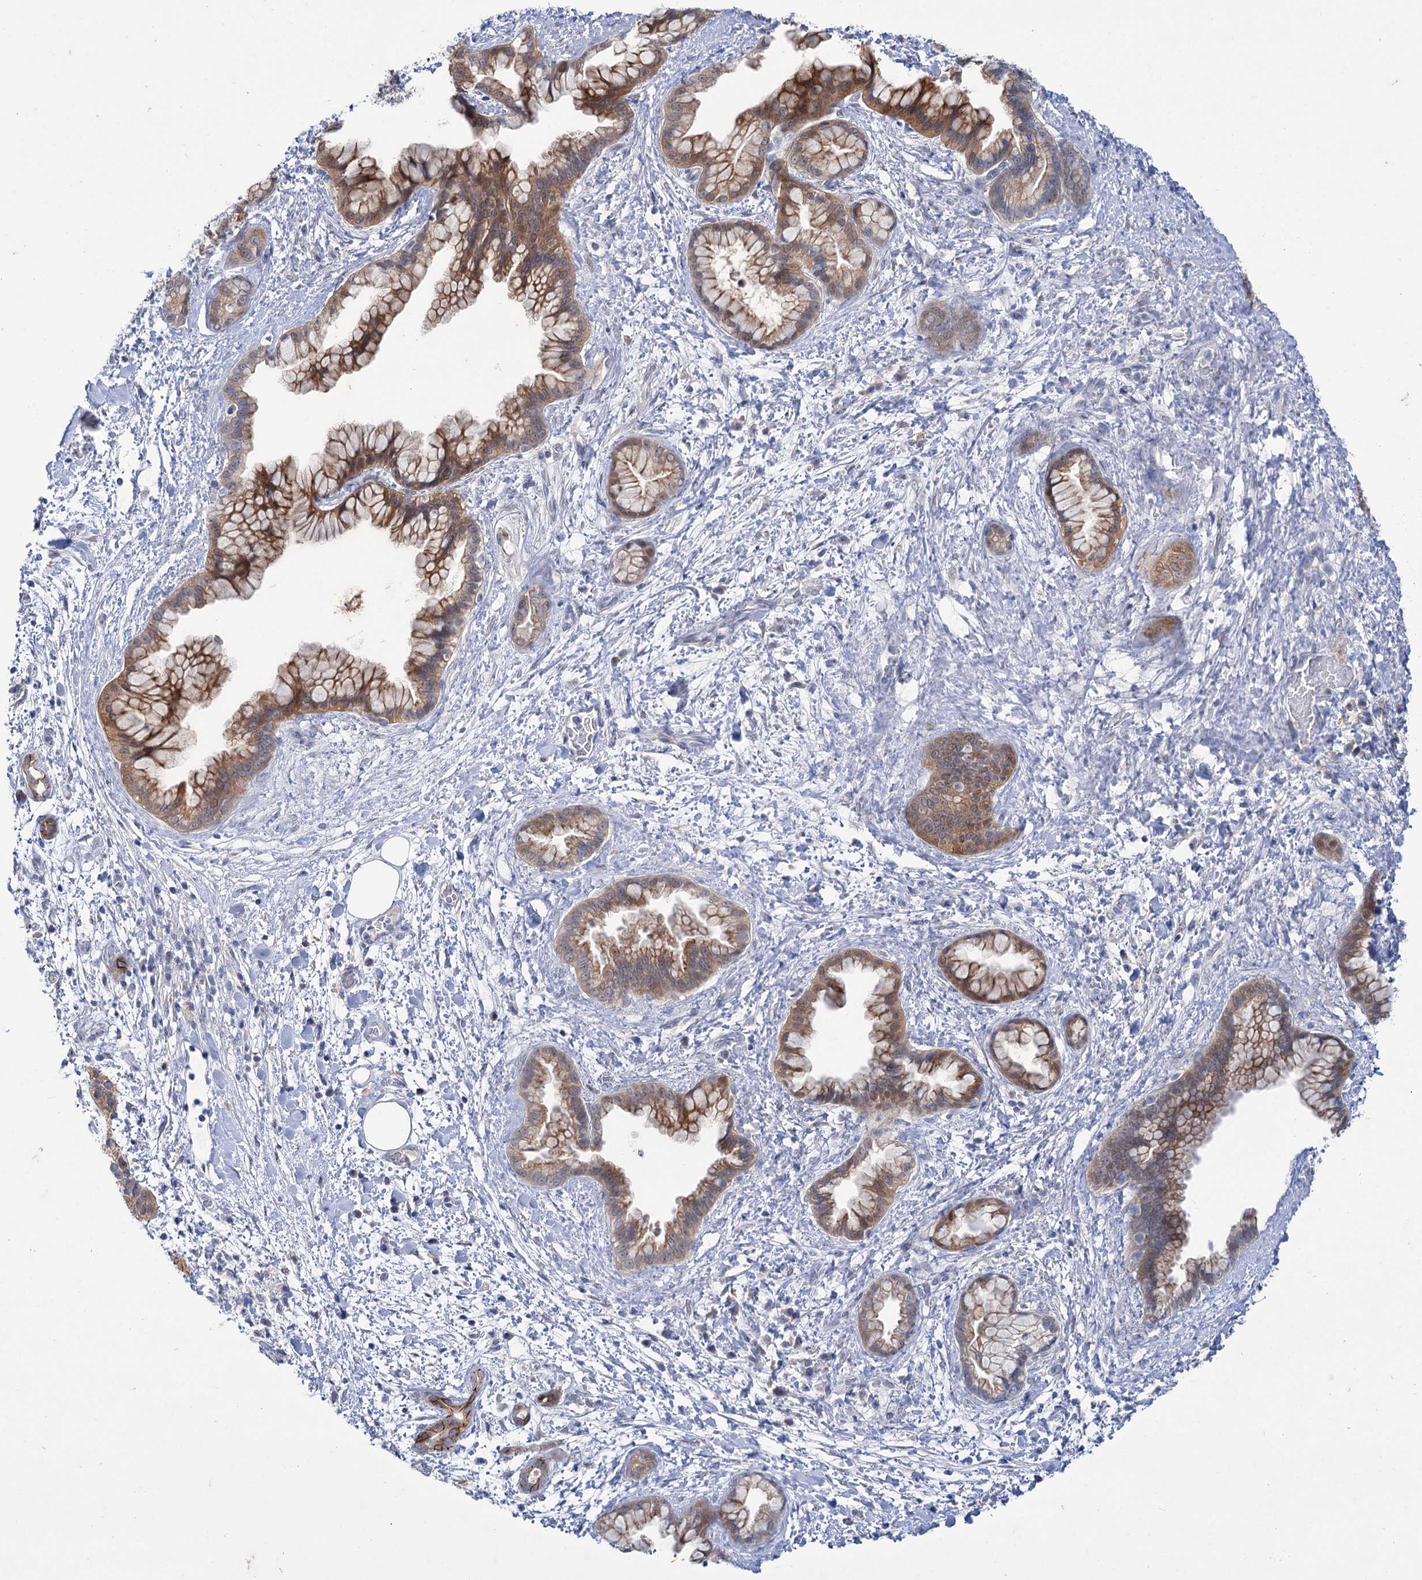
{"staining": {"intensity": "moderate", "quantity": ">75%", "location": "cytoplasmic/membranous,nuclear"}, "tissue": "pancreatic cancer", "cell_type": "Tumor cells", "image_type": "cancer", "snomed": [{"axis": "morphology", "description": "Adenocarcinoma, NOS"}, {"axis": "topography", "description": "Pancreas"}], "caption": "Protein expression analysis of pancreatic cancer shows moderate cytoplasmic/membranous and nuclear staining in about >75% of tumor cells.", "gene": "MID1IP1", "patient": {"sex": "female", "age": 78}}